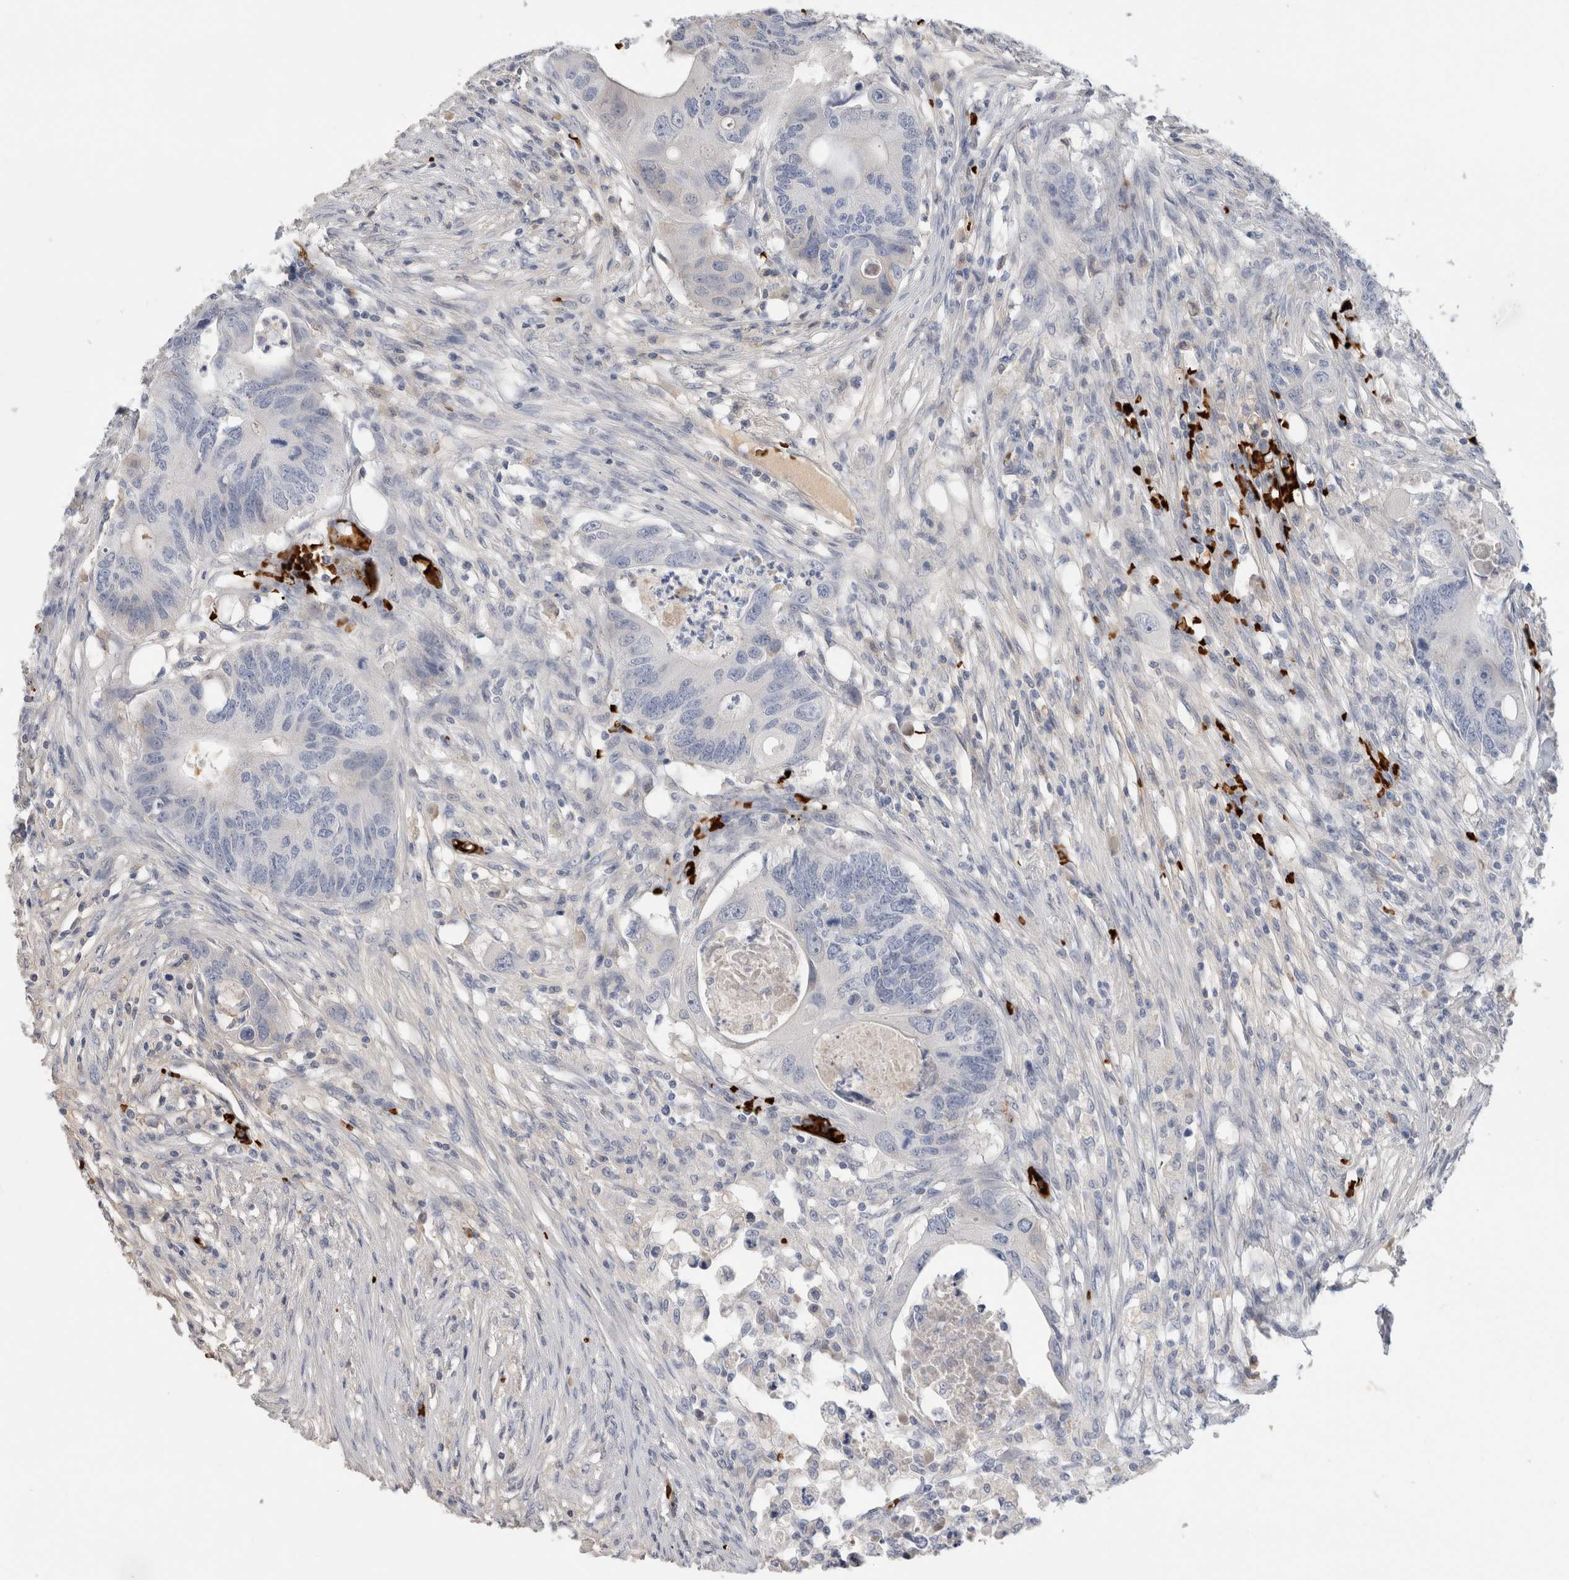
{"staining": {"intensity": "negative", "quantity": "none", "location": "none"}, "tissue": "colorectal cancer", "cell_type": "Tumor cells", "image_type": "cancer", "snomed": [{"axis": "morphology", "description": "Adenocarcinoma, NOS"}, {"axis": "topography", "description": "Colon"}], "caption": "The immunohistochemistry image has no significant staining in tumor cells of colorectal cancer (adenocarcinoma) tissue.", "gene": "CA1", "patient": {"sex": "male", "age": 71}}